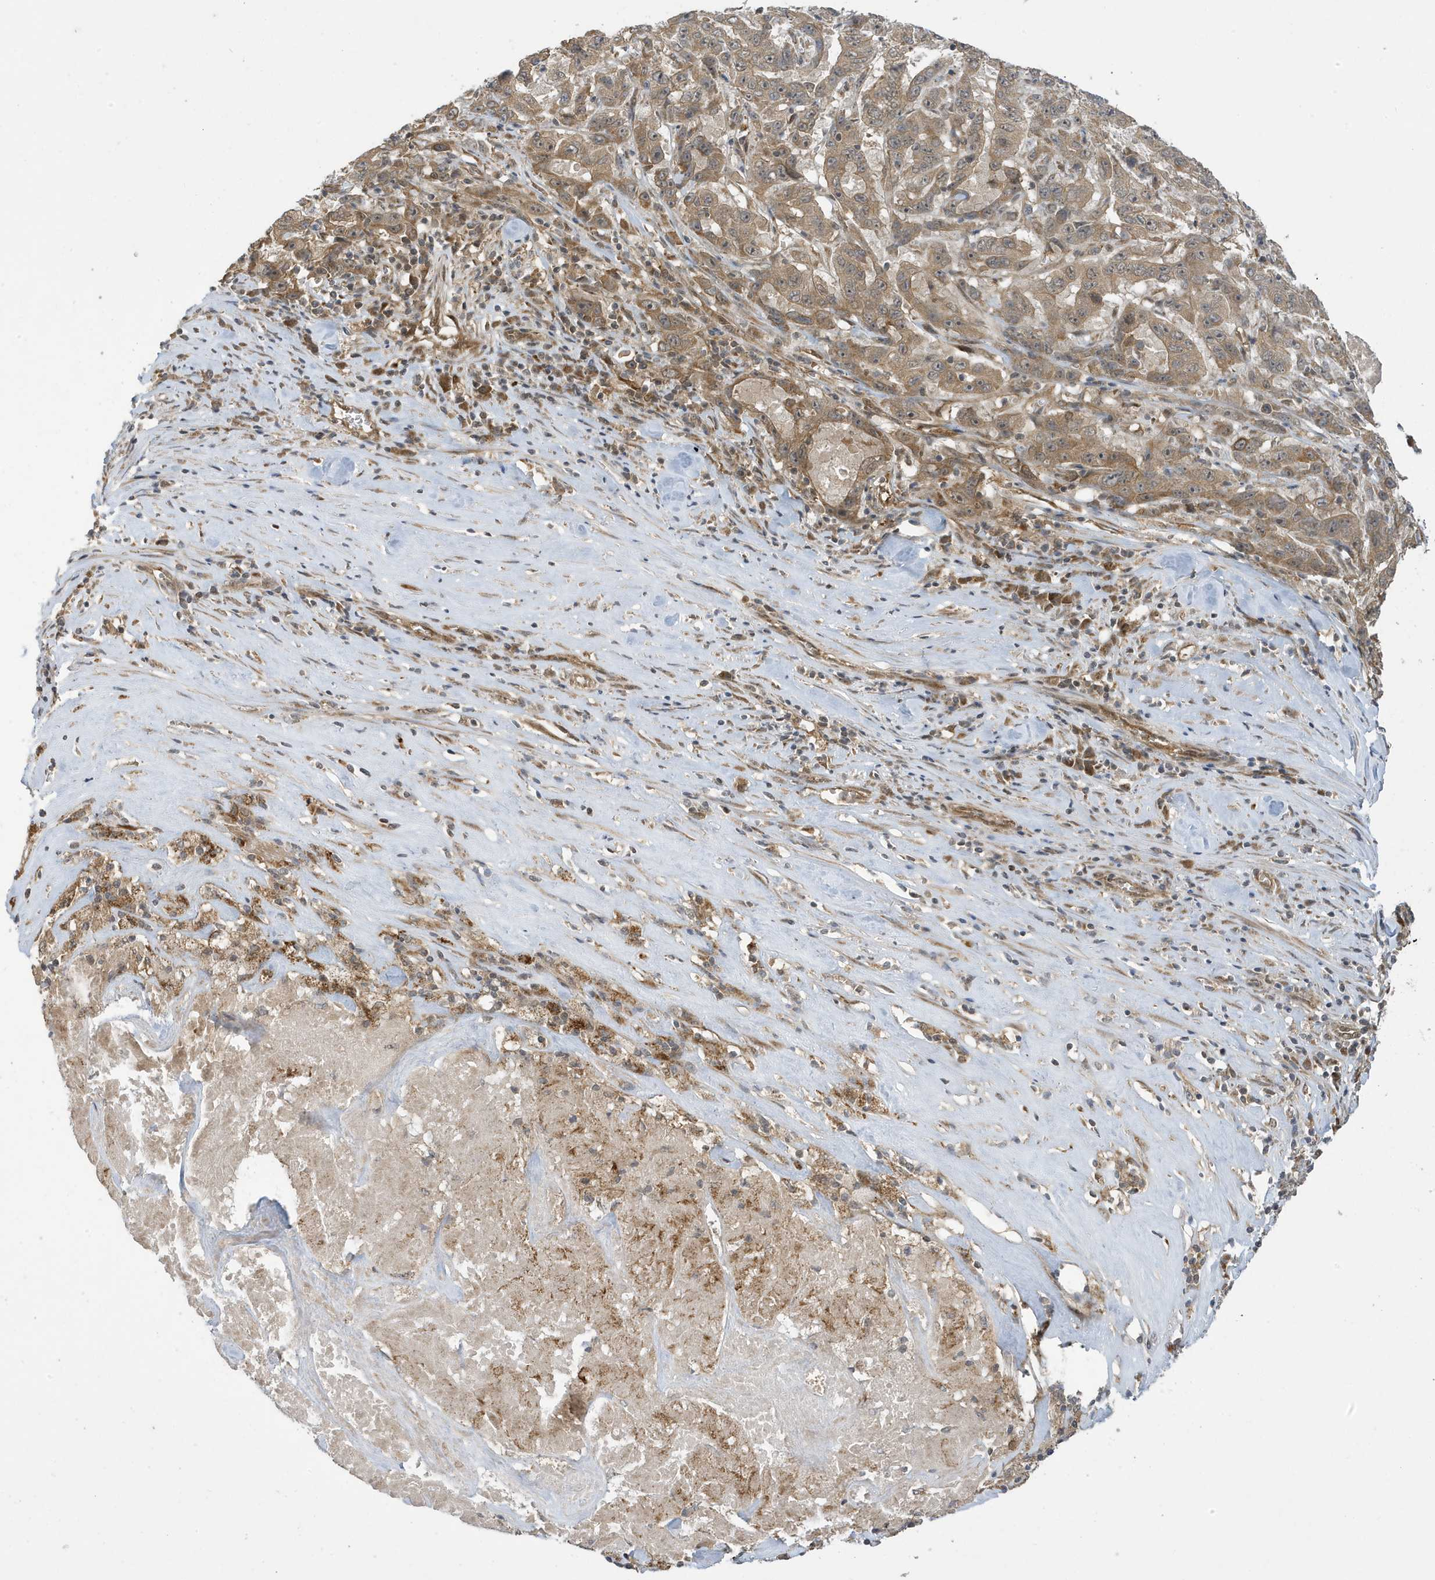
{"staining": {"intensity": "weak", "quantity": ">75%", "location": "cytoplasmic/membranous"}, "tissue": "pancreatic cancer", "cell_type": "Tumor cells", "image_type": "cancer", "snomed": [{"axis": "morphology", "description": "Adenocarcinoma, NOS"}, {"axis": "topography", "description": "Pancreas"}], "caption": "A brown stain labels weak cytoplasmic/membranous expression of a protein in pancreatic cancer (adenocarcinoma) tumor cells. (IHC, brightfield microscopy, high magnification).", "gene": "NCOA7", "patient": {"sex": "male", "age": 63}}